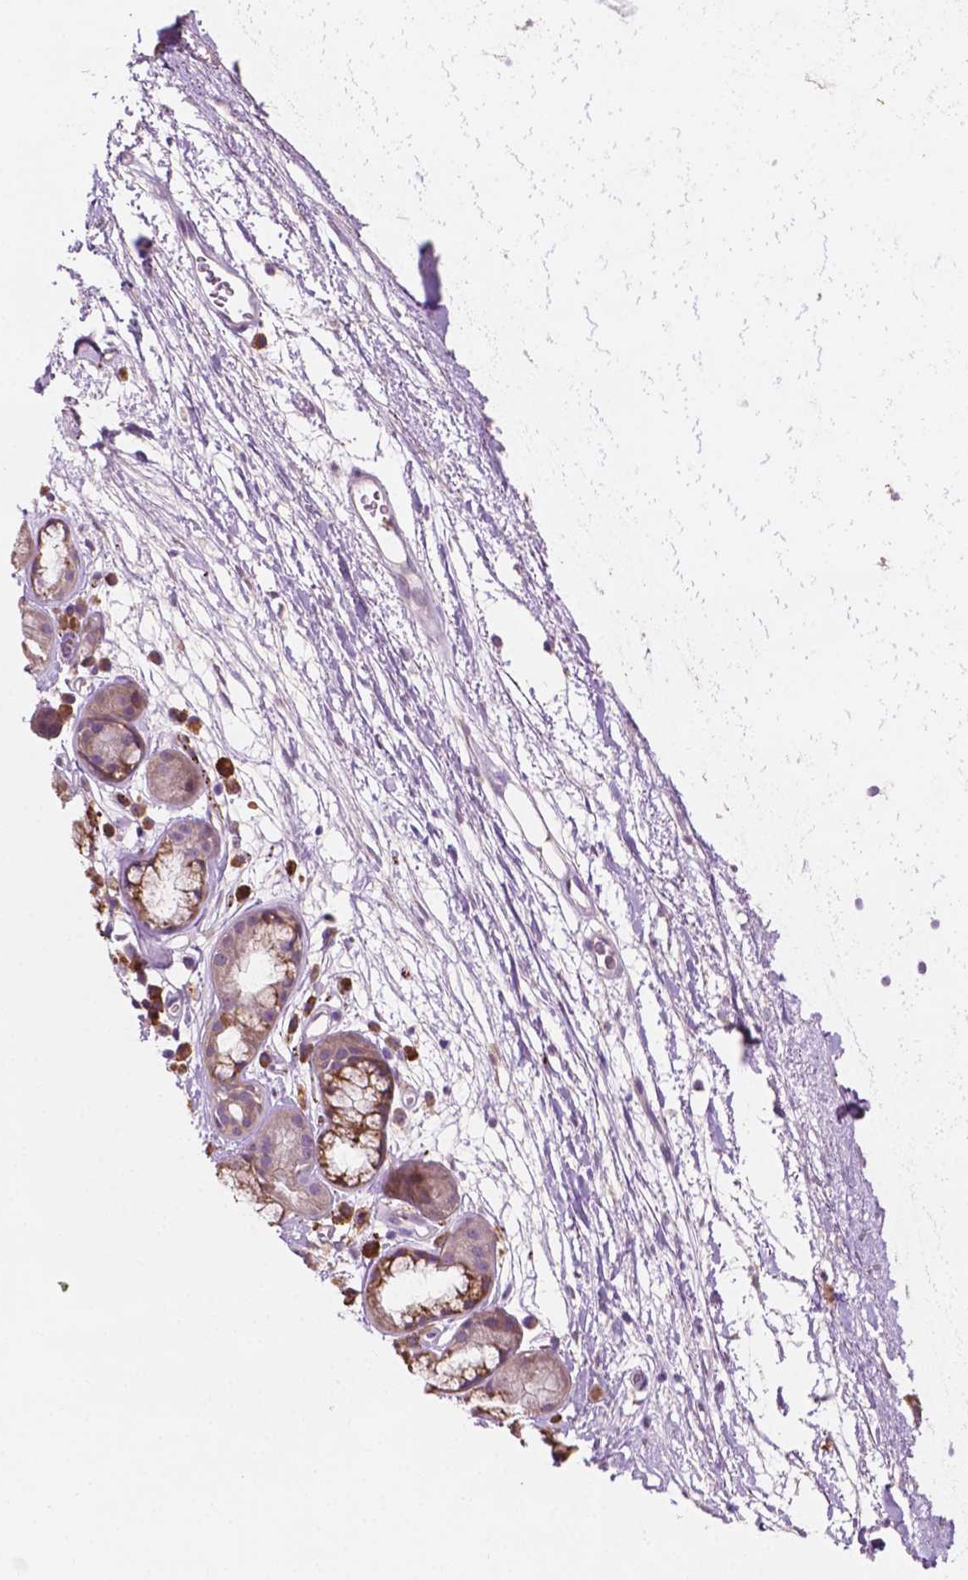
{"staining": {"intensity": "weak", "quantity": ">75%", "location": "nuclear"}, "tissue": "adipose tissue", "cell_type": "Adipocytes", "image_type": "normal", "snomed": [{"axis": "morphology", "description": "Normal tissue, NOS"}, {"axis": "topography", "description": "Cartilage tissue"}, {"axis": "topography", "description": "Bronchus"}], "caption": "Normal adipose tissue displays weak nuclear staining in approximately >75% of adipocytes, visualized by immunohistochemistry. (Brightfield microscopy of DAB IHC at high magnification).", "gene": "LRP1B", "patient": {"sex": "male", "age": 58}}